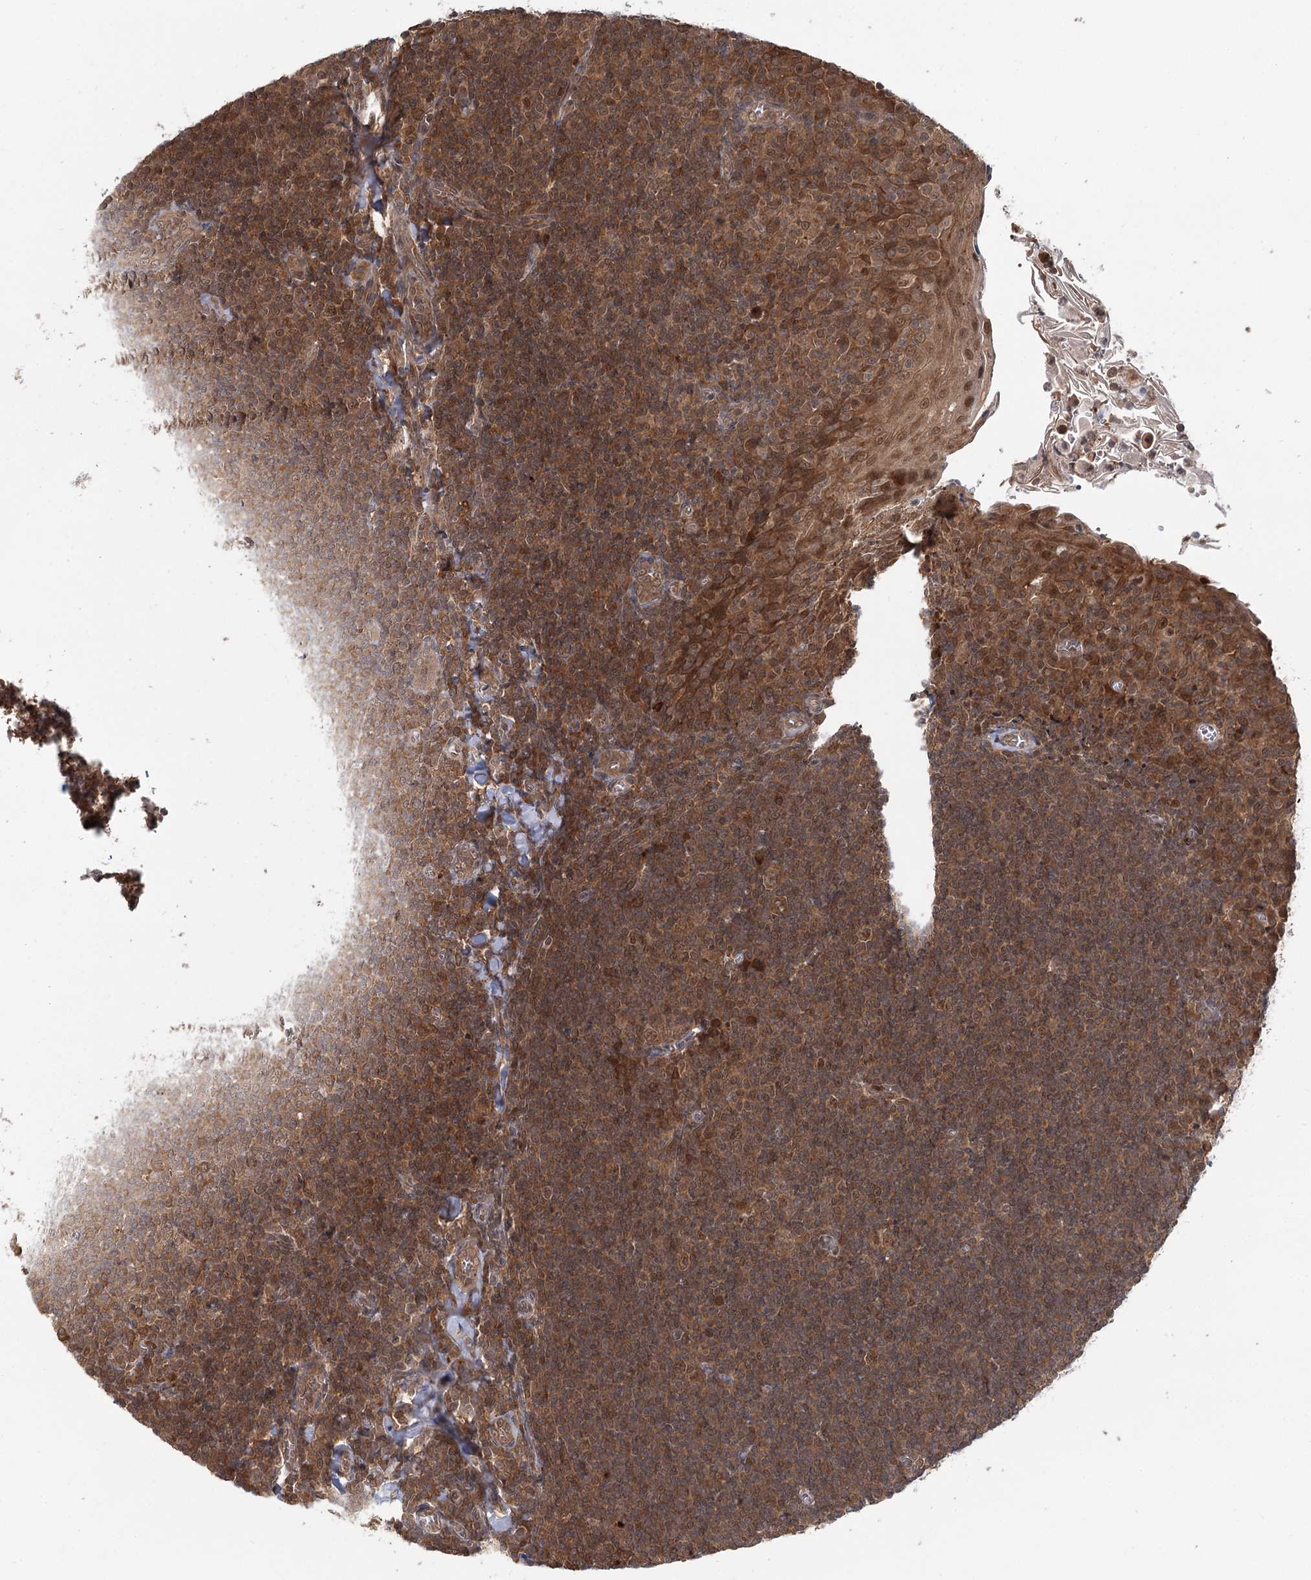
{"staining": {"intensity": "moderate", "quantity": ">75%", "location": "cytoplasmic/membranous,nuclear"}, "tissue": "tonsil", "cell_type": "Germinal center cells", "image_type": "normal", "snomed": [{"axis": "morphology", "description": "Normal tissue, NOS"}, {"axis": "topography", "description": "Tonsil"}], "caption": "Immunohistochemical staining of benign human tonsil reveals >75% levels of moderate cytoplasmic/membranous,nuclear protein expression in about >75% of germinal center cells.", "gene": "N6AMT1", "patient": {"sex": "male", "age": 27}}